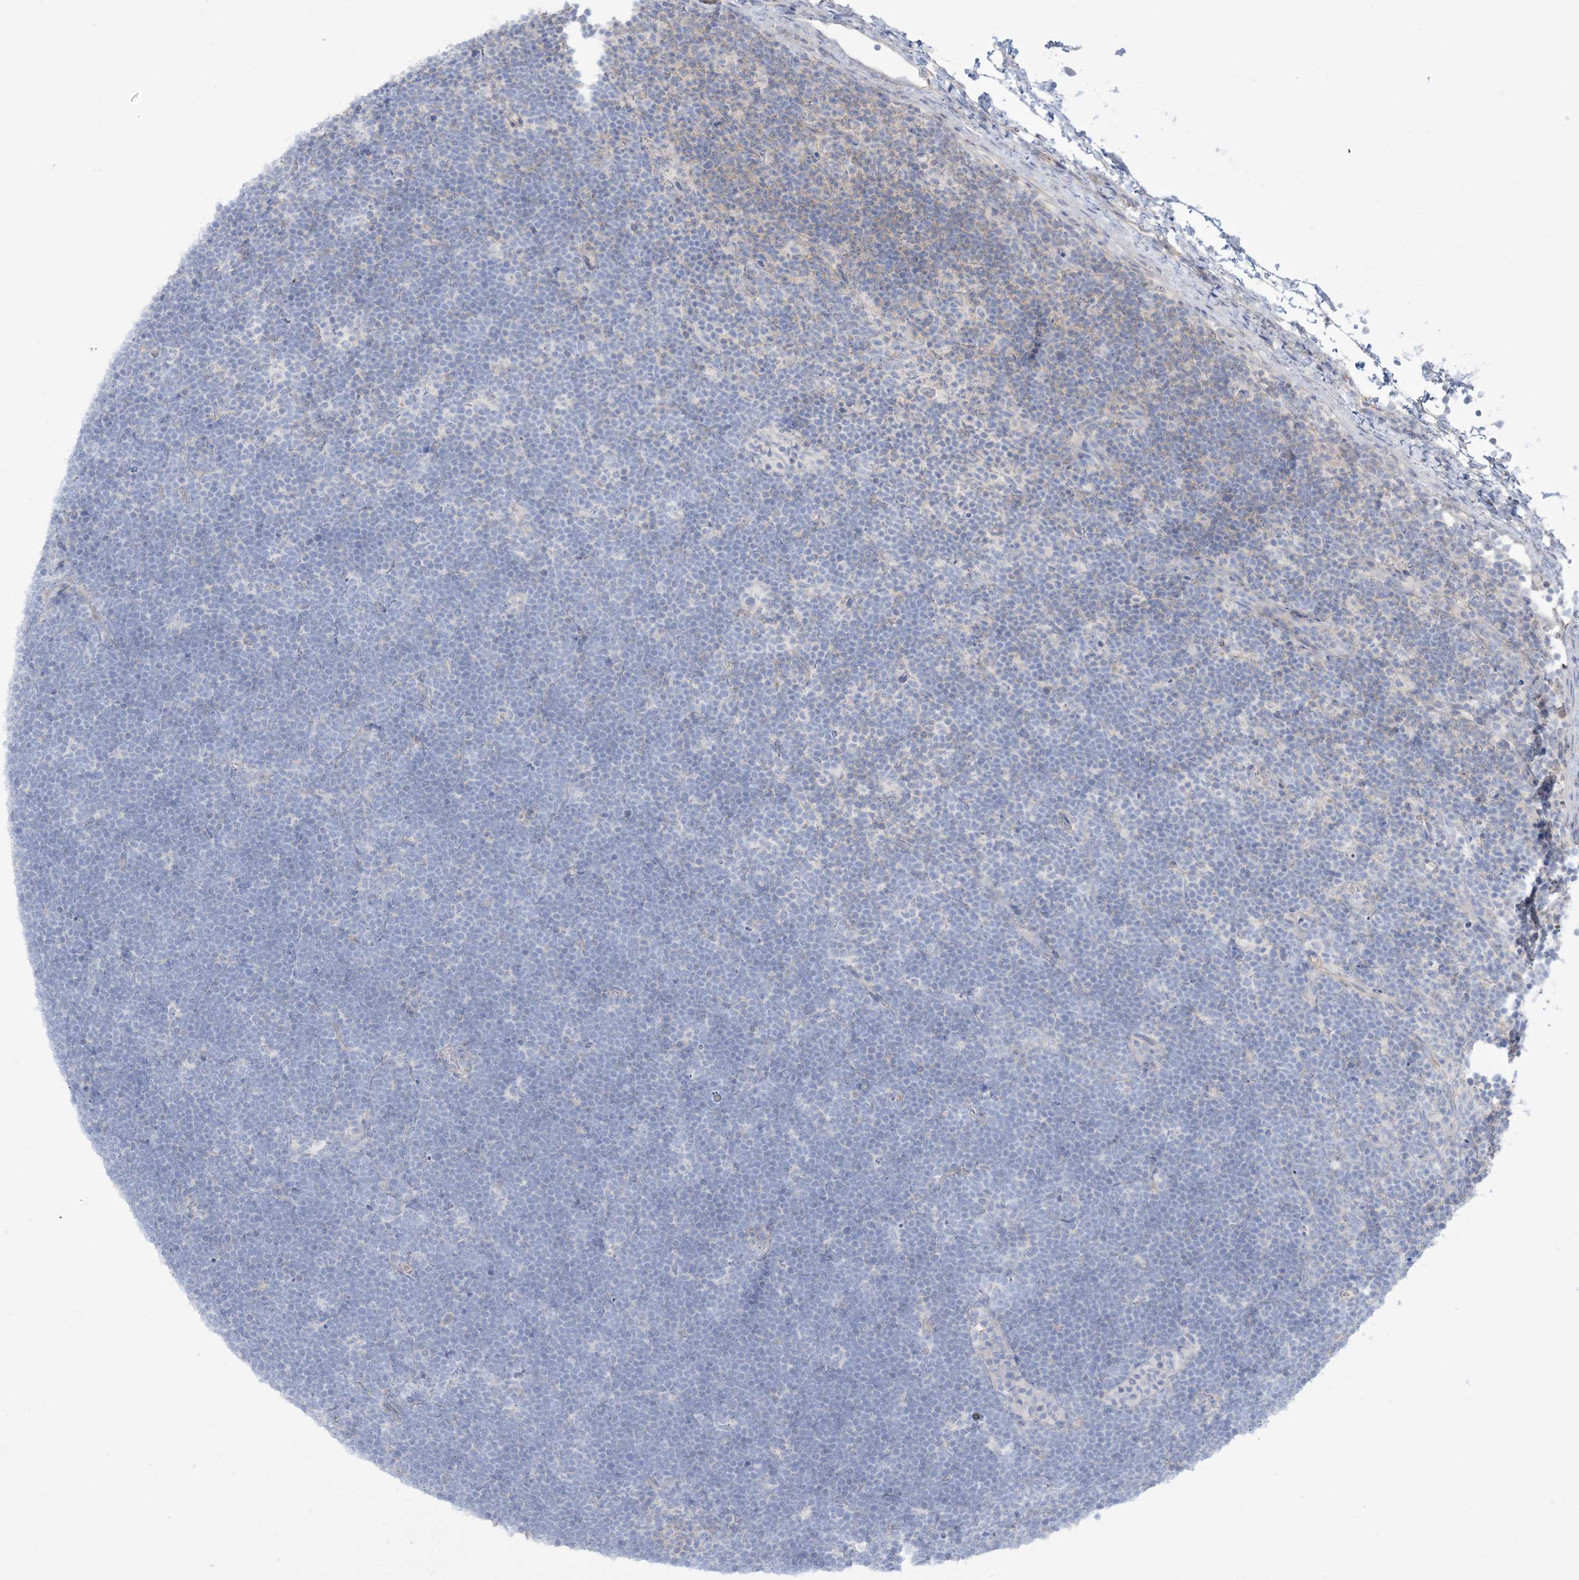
{"staining": {"intensity": "negative", "quantity": "none", "location": "none"}, "tissue": "lymphoma", "cell_type": "Tumor cells", "image_type": "cancer", "snomed": [{"axis": "morphology", "description": "Malignant lymphoma, non-Hodgkin's type, High grade"}, {"axis": "topography", "description": "Lymph node"}], "caption": "Immunohistochemistry (IHC) histopathology image of neoplastic tissue: lymphoma stained with DAB (3,3'-diaminobenzidine) demonstrates no significant protein expression in tumor cells. The staining is performed using DAB (3,3'-diaminobenzidine) brown chromogen with nuclei counter-stained in using hematoxylin.", "gene": "MTHFD2L", "patient": {"sex": "male", "age": 13}}